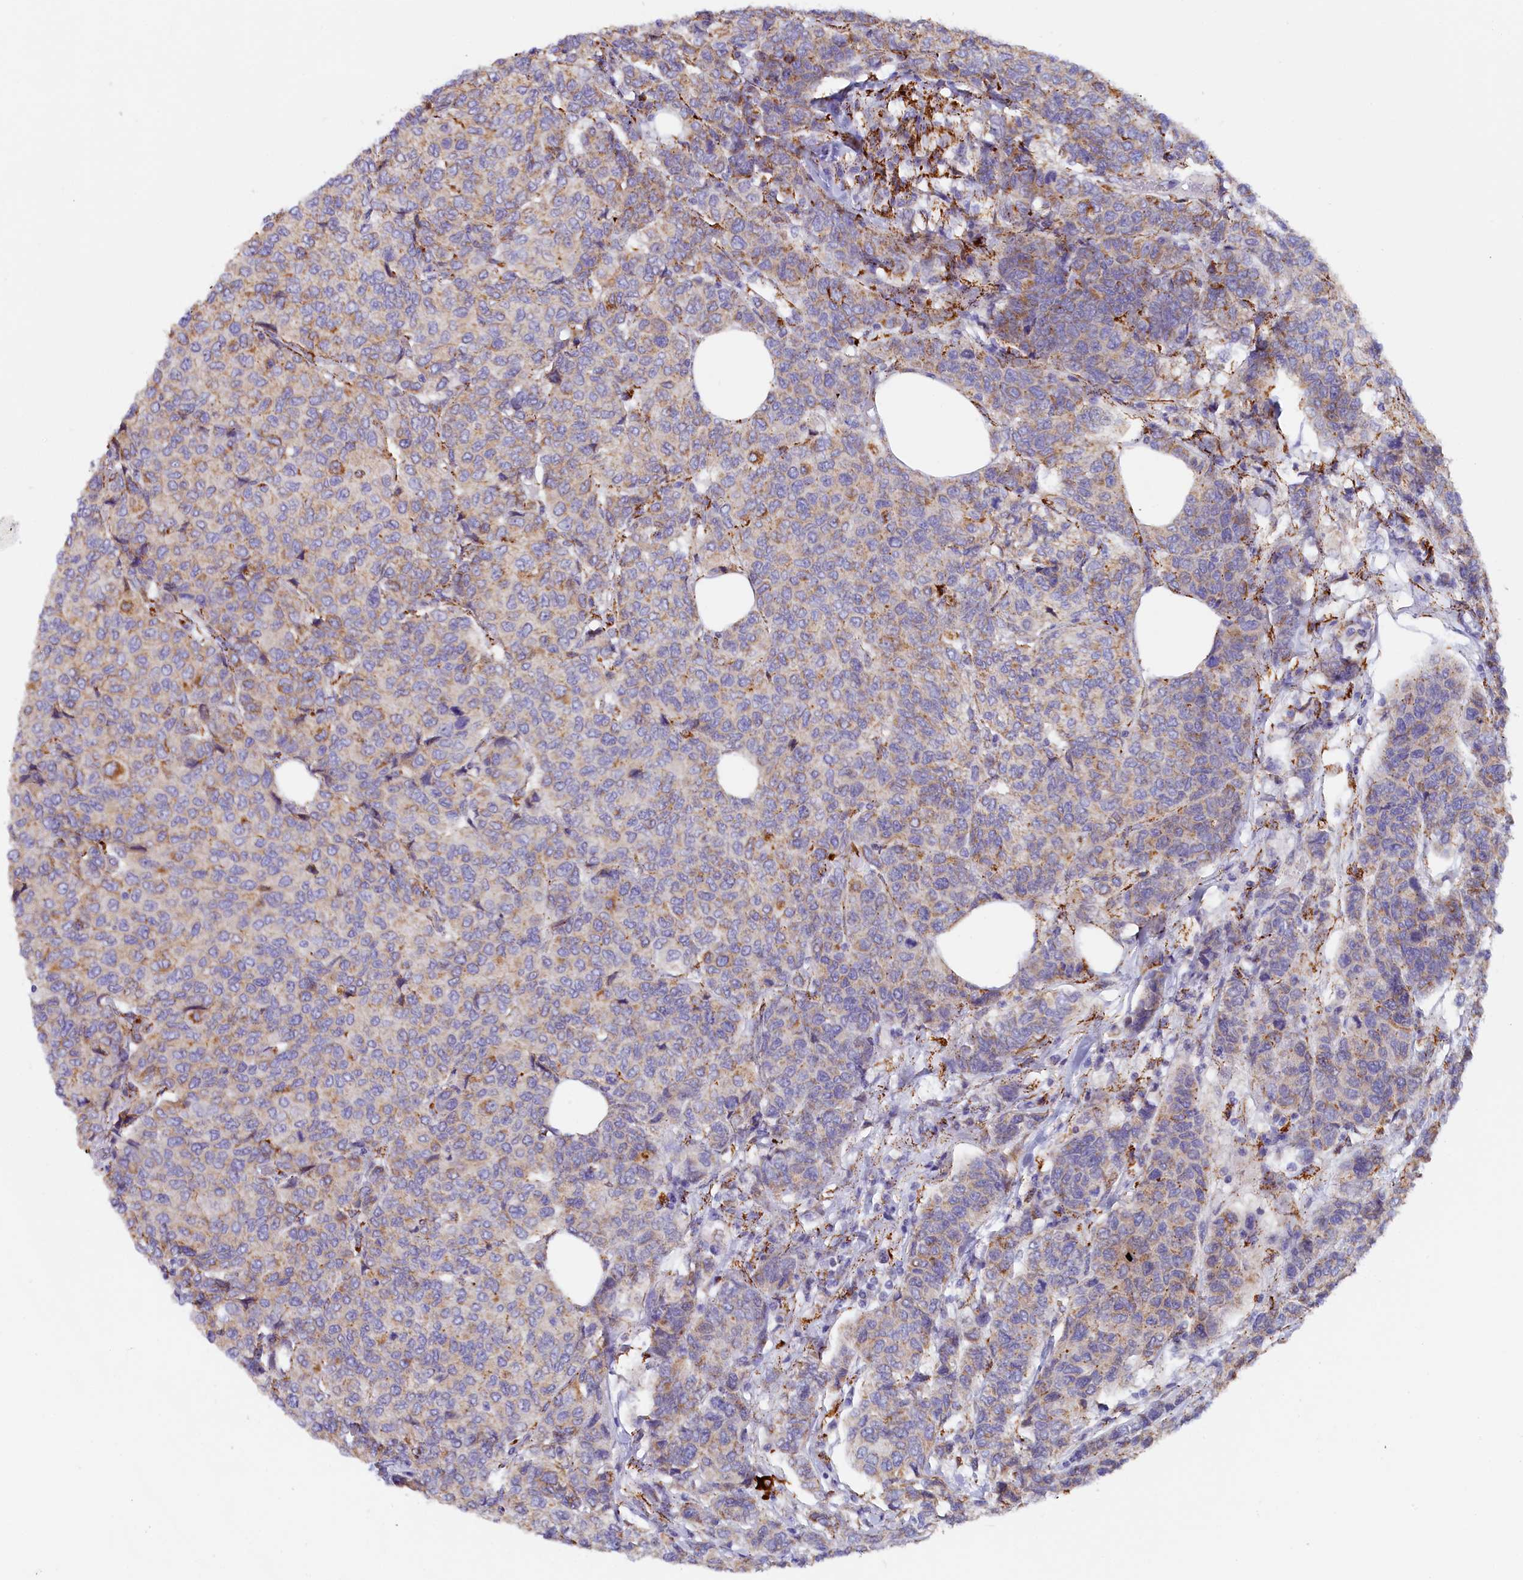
{"staining": {"intensity": "weak", "quantity": ">75%", "location": "cytoplasmic/membranous"}, "tissue": "breast cancer", "cell_type": "Tumor cells", "image_type": "cancer", "snomed": [{"axis": "morphology", "description": "Duct carcinoma"}, {"axis": "topography", "description": "Breast"}], "caption": "Breast intraductal carcinoma stained with DAB (3,3'-diaminobenzidine) IHC displays low levels of weak cytoplasmic/membranous expression in approximately >75% of tumor cells.", "gene": "AKTIP", "patient": {"sex": "female", "age": 55}}